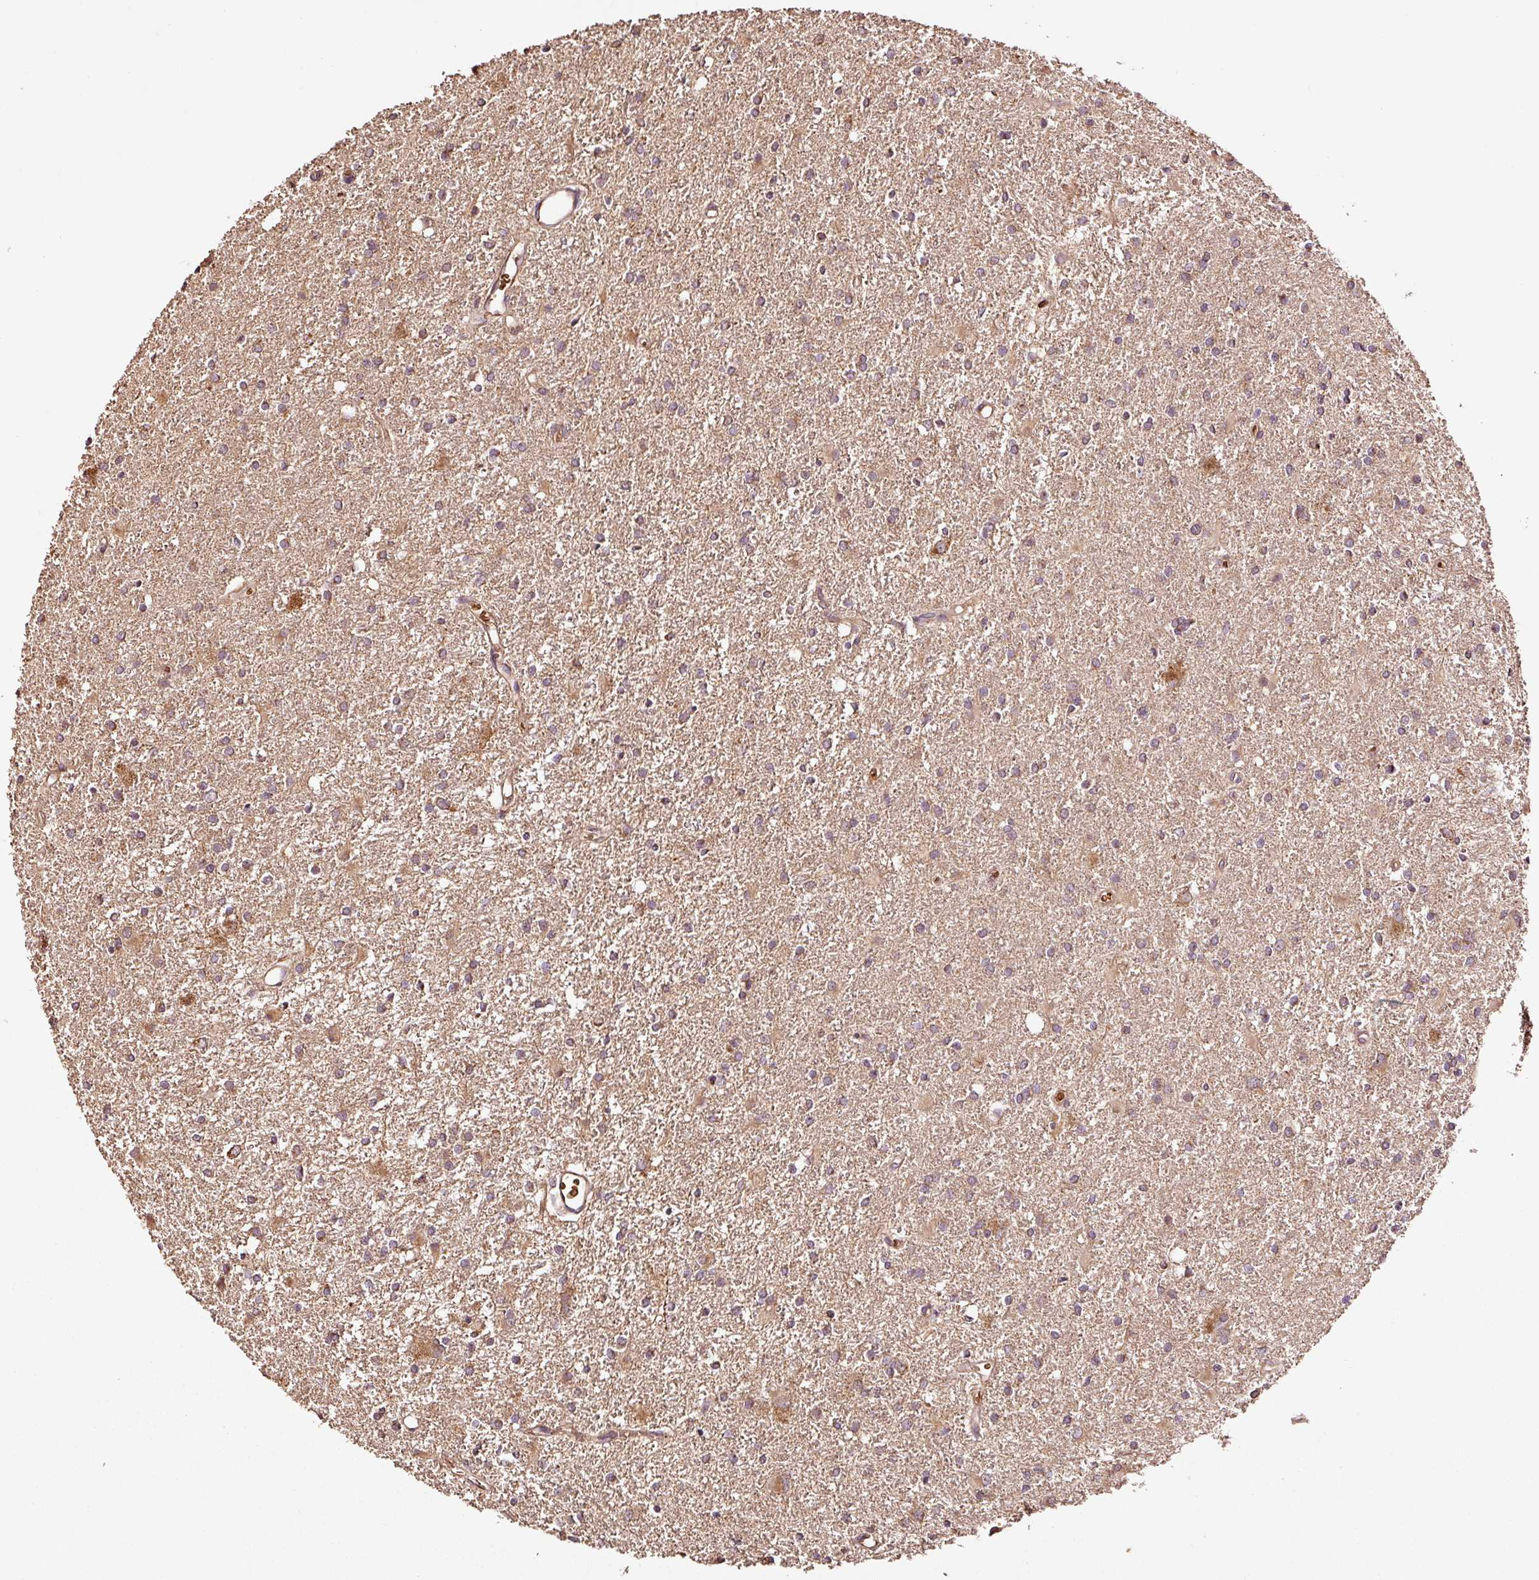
{"staining": {"intensity": "moderate", "quantity": "<25%", "location": "cytoplasmic/membranous"}, "tissue": "glioma", "cell_type": "Tumor cells", "image_type": "cancer", "snomed": [{"axis": "morphology", "description": "Glioma, malignant, High grade"}, {"axis": "topography", "description": "Brain"}], "caption": "Immunohistochemical staining of high-grade glioma (malignant) reveals moderate cytoplasmic/membranous protein expression in approximately <25% of tumor cells.", "gene": "PGLYRP2", "patient": {"sex": "female", "age": 50}}